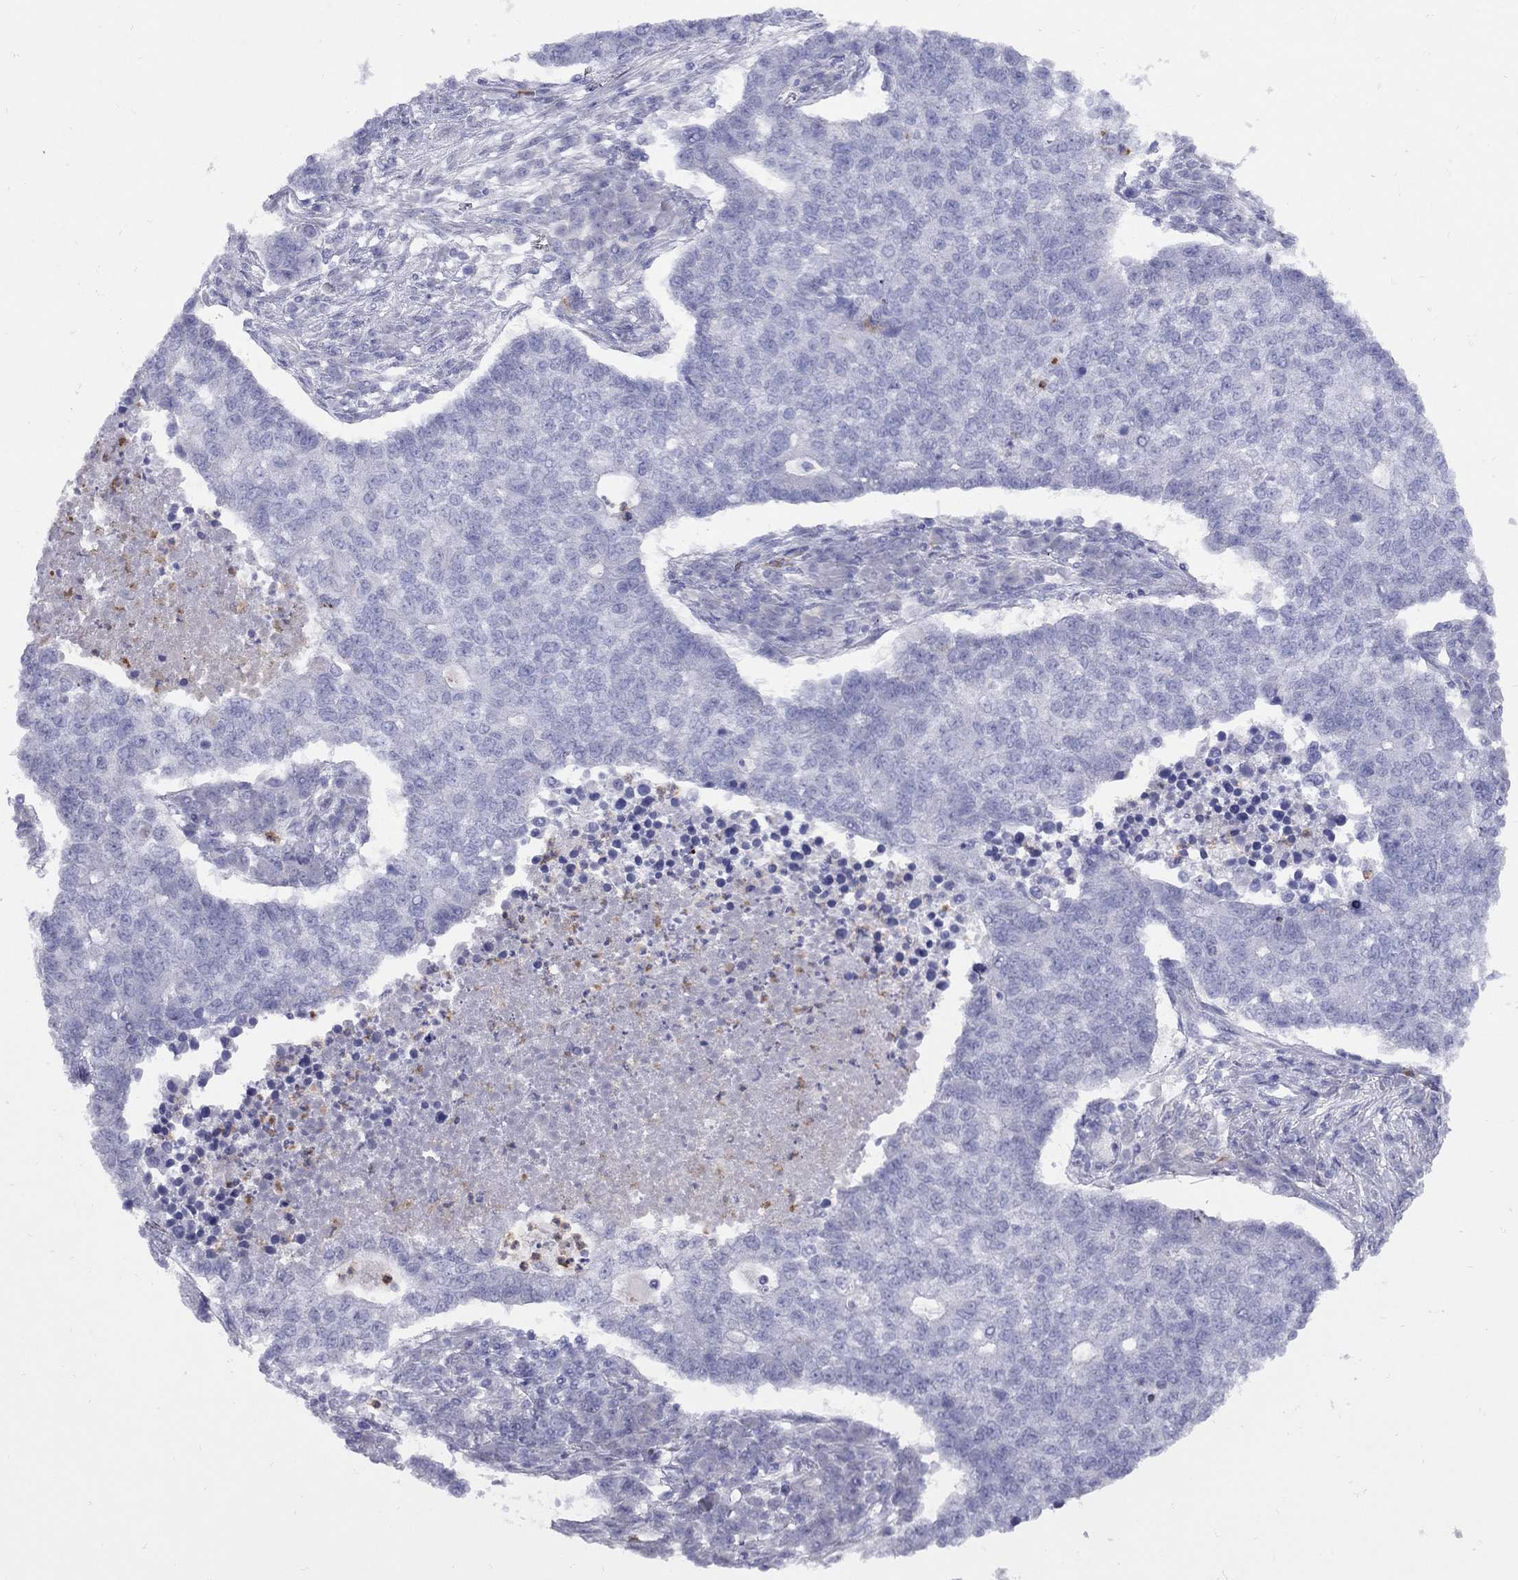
{"staining": {"intensity": "negative", "quantity": "none", "location": "none"}, "tissue": "lung cancer", "cell_type": "Tumor cells", "image_type": "cancer", "snomed": [{"axis": "morphology", "description": "Adenocarcinoma, NOS"}, {"axis": "topography", "description": "Lung"}], "caption": "This photomicrograph is of lung cancer (adenocarcinoma) stained with immunohistochemistry (IHC) to label a protein in brown with the nuclei are counter-stained blue. There is no staining in tumor cells.", "gene": "SPINT4", "patient": {"sex": "male", "age": 57}}